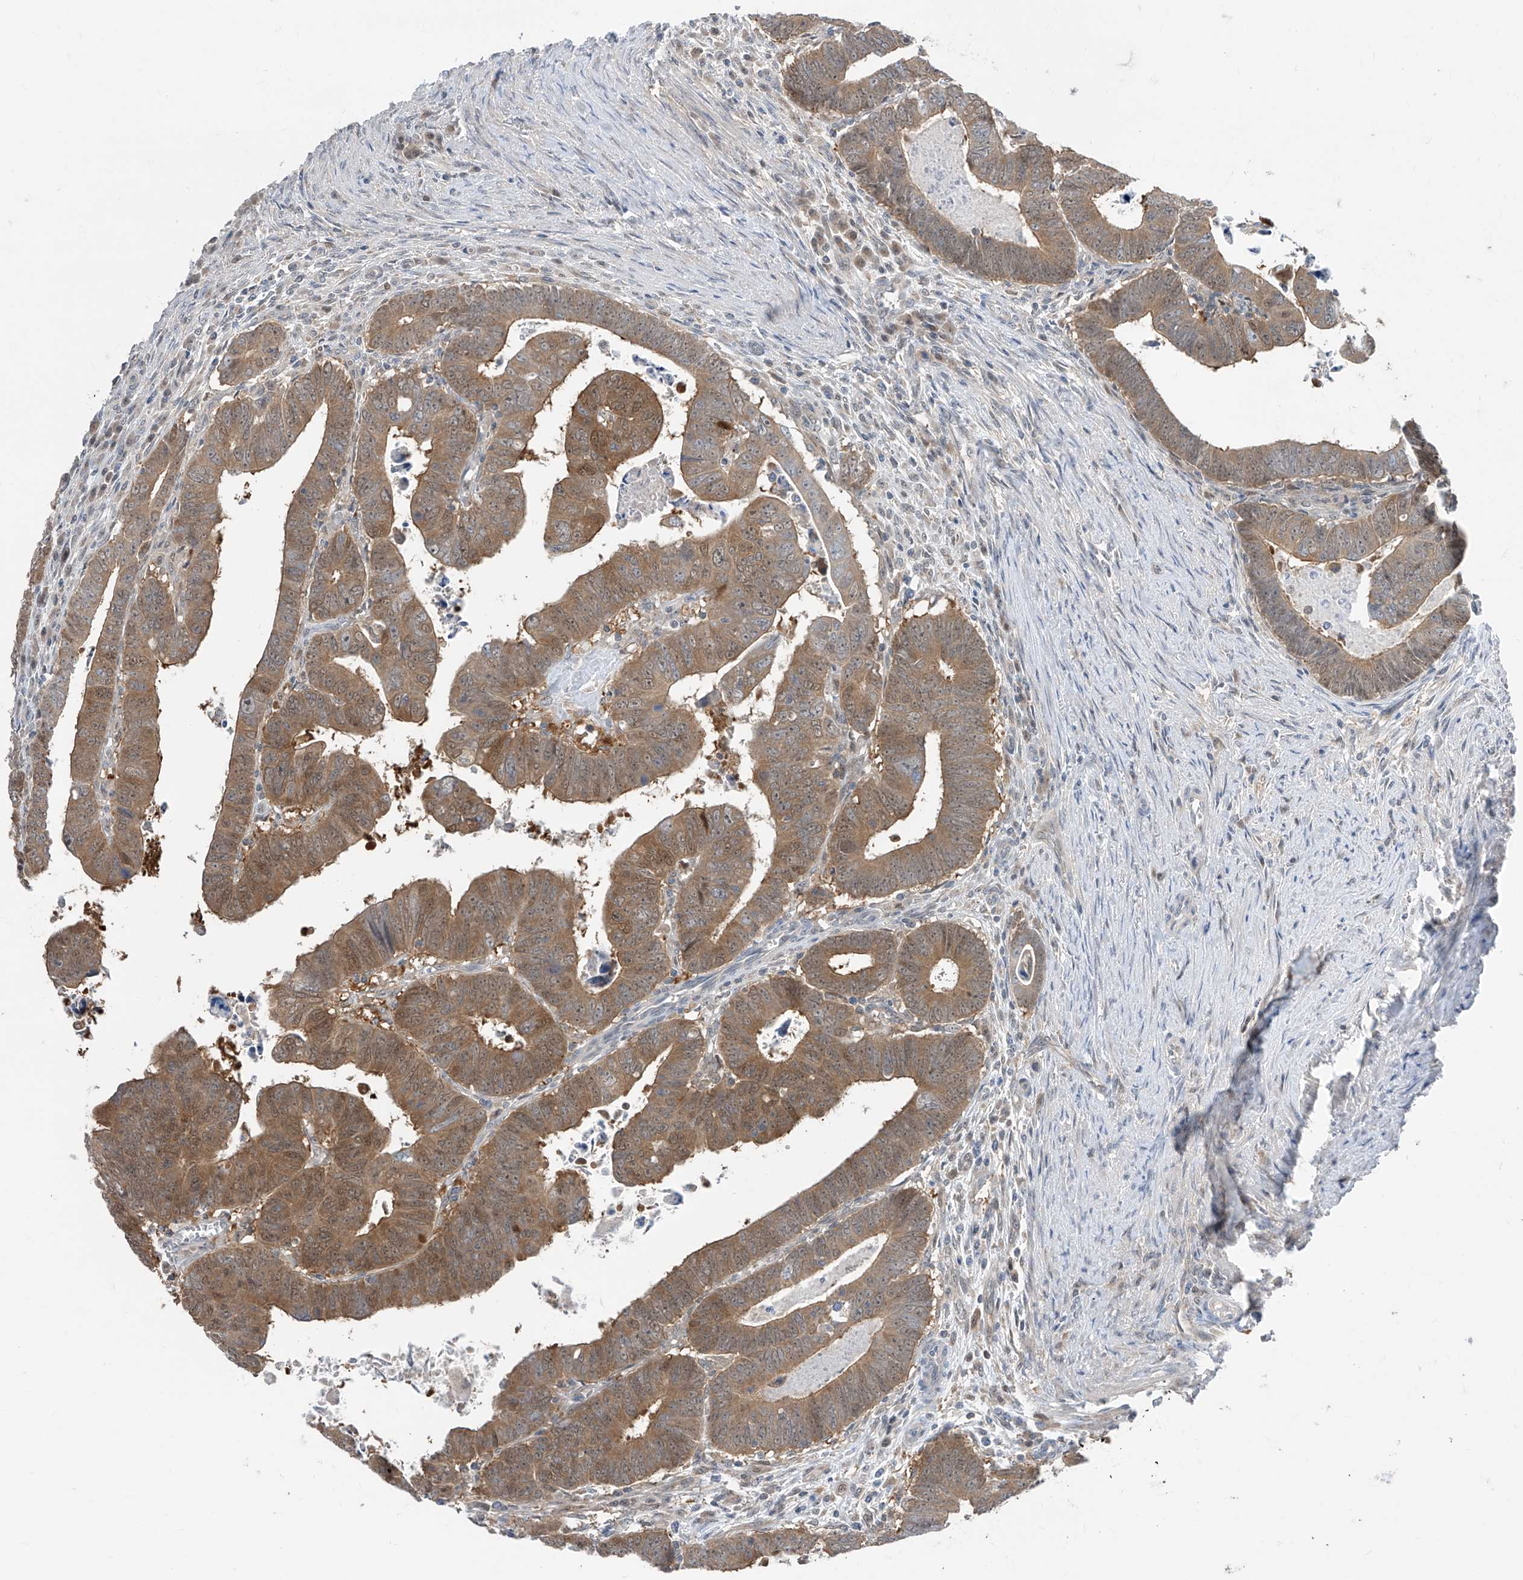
{"staining": {"intensity": "moderate", "quantity": ">75%", "location": "cytoplasmic/membranous"}, "tissue": "colorectal cancer", "cell_type": "Tumor cells", "image_type": "cancer", "snomed": [{"axis": "morphology", "description": "Normal tissue, NOS"}, {"axis": "morphology", "description": "Adenocarcinoma, NOS"}, {"axis": "topography", "description": "Rectum"}], "caption": "Protein expression by immunohistochemistry exhibits moderate cytoplasmic/membranous staining in about >75% of tumor cells in colorectal cancer. (IHC, brightfield microscopy, high magnification).", "gene": "TTC38", "patient": {"sex": "female", "age": 65}}